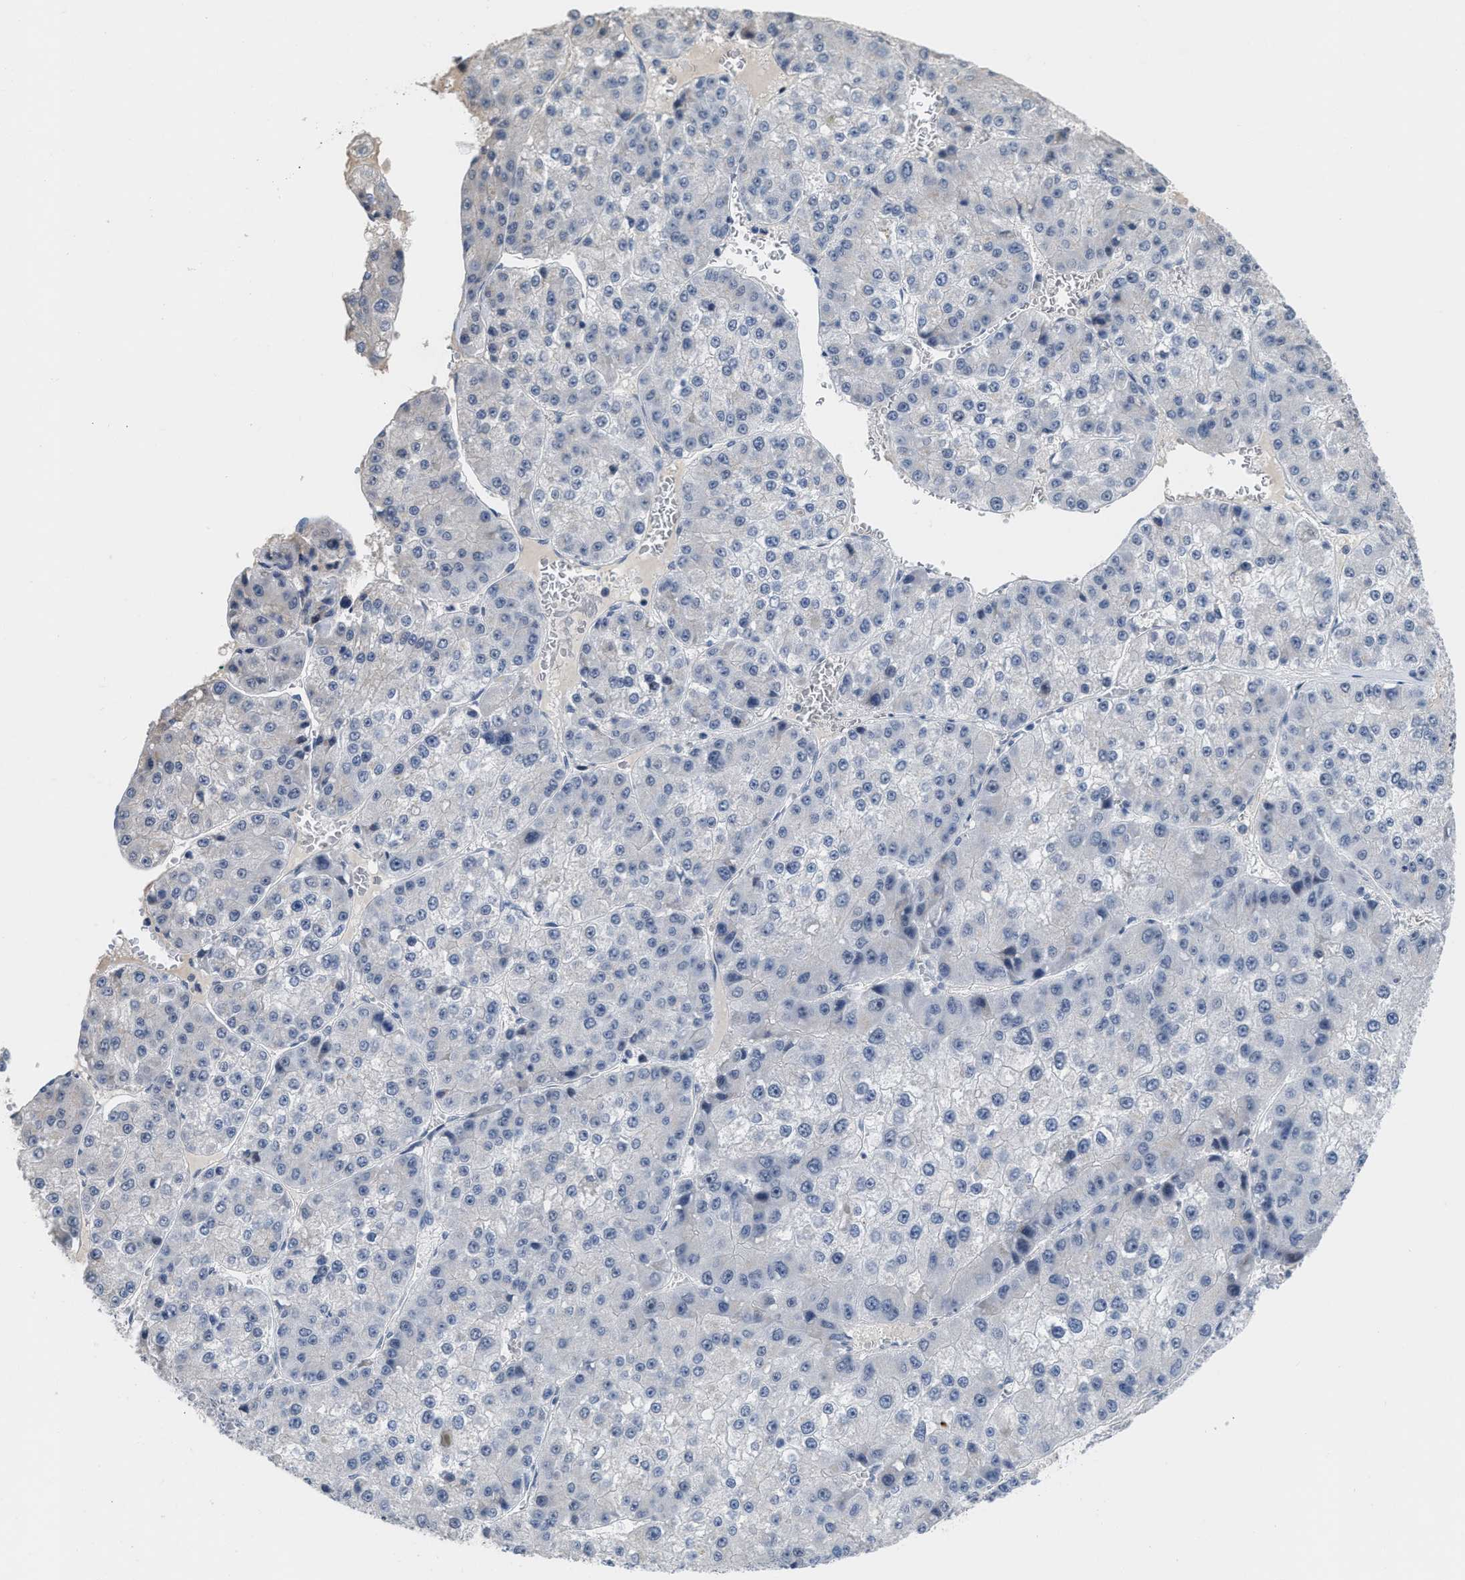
{"staining": {"intensity": "negative", "quantity": "none", "location": "none"}, "tissue": "liver cancer", "cell_type": "Tumor cells", "image_type": "cancer", "snomed": [{"axis": "morphology", "description": "Carcinoma, Hepatocellular, NOS"}, {"axis": "topography", "description": "Liver"}], "caption": "An image of liver hepatocellular carcinoma stained for a protein displays no brown staining in tumor cells.", "gene": "SETDB1", "patient": {"sex": "female", "age": 73}}